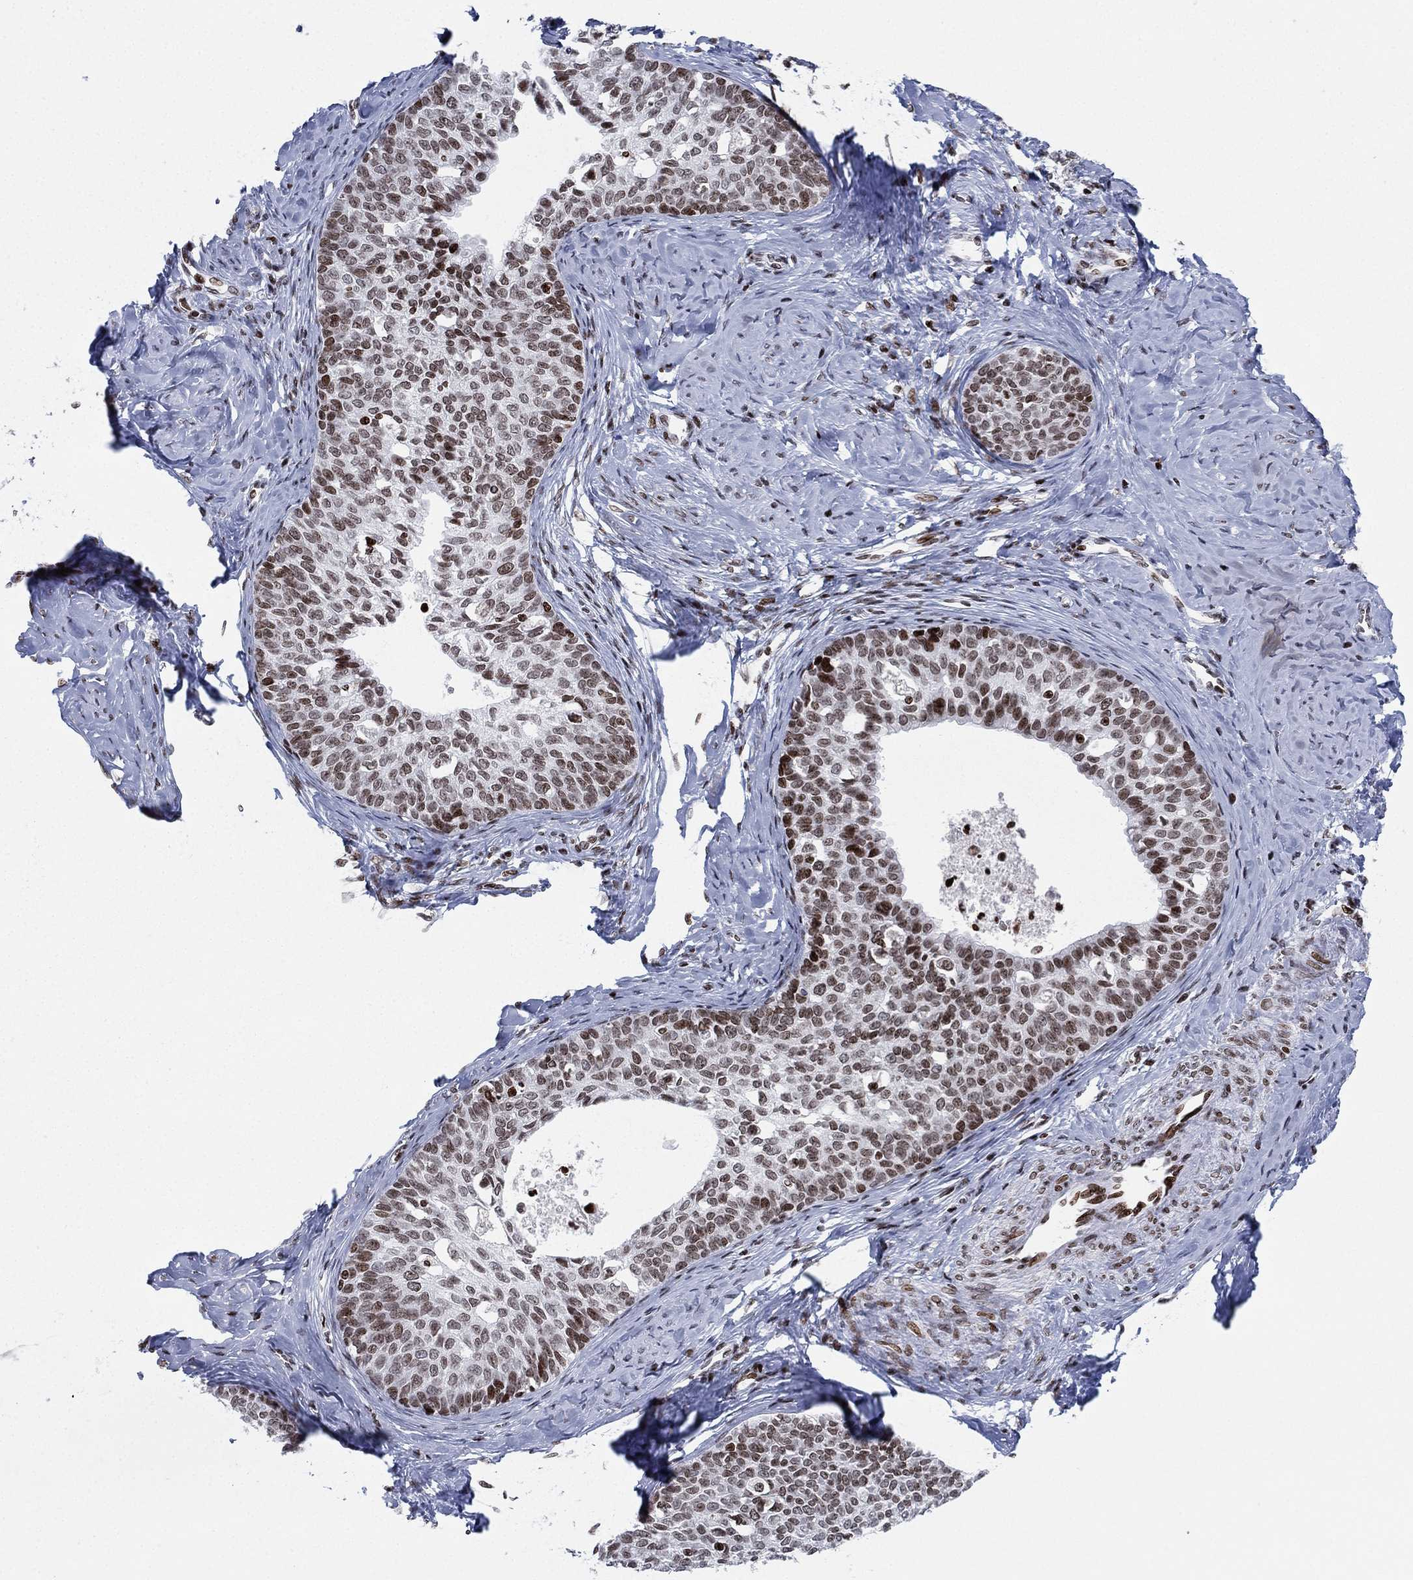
{"staining": {"intensity": "moderate", "quantity": "25%-75%", "location": "nuclear"}, "tissue": "cervical cancer", "cell_type": "Tumor cells", "image_type": "cancer", "snomed": [{"axis": "morphology", "description": "Squamous cell carcinoma, NOS"}, {"axis": "topography", "description": "Cervix"}], "caption": "Cervical cancer (squamous cell carcinoma) was stained to show a protein in brown. There is medium levels of moderate nuclear expression in about 25%-75% of tumor cells.", "gene": "MFSD14A", "patient": {"sex": "female", "age": 51}}